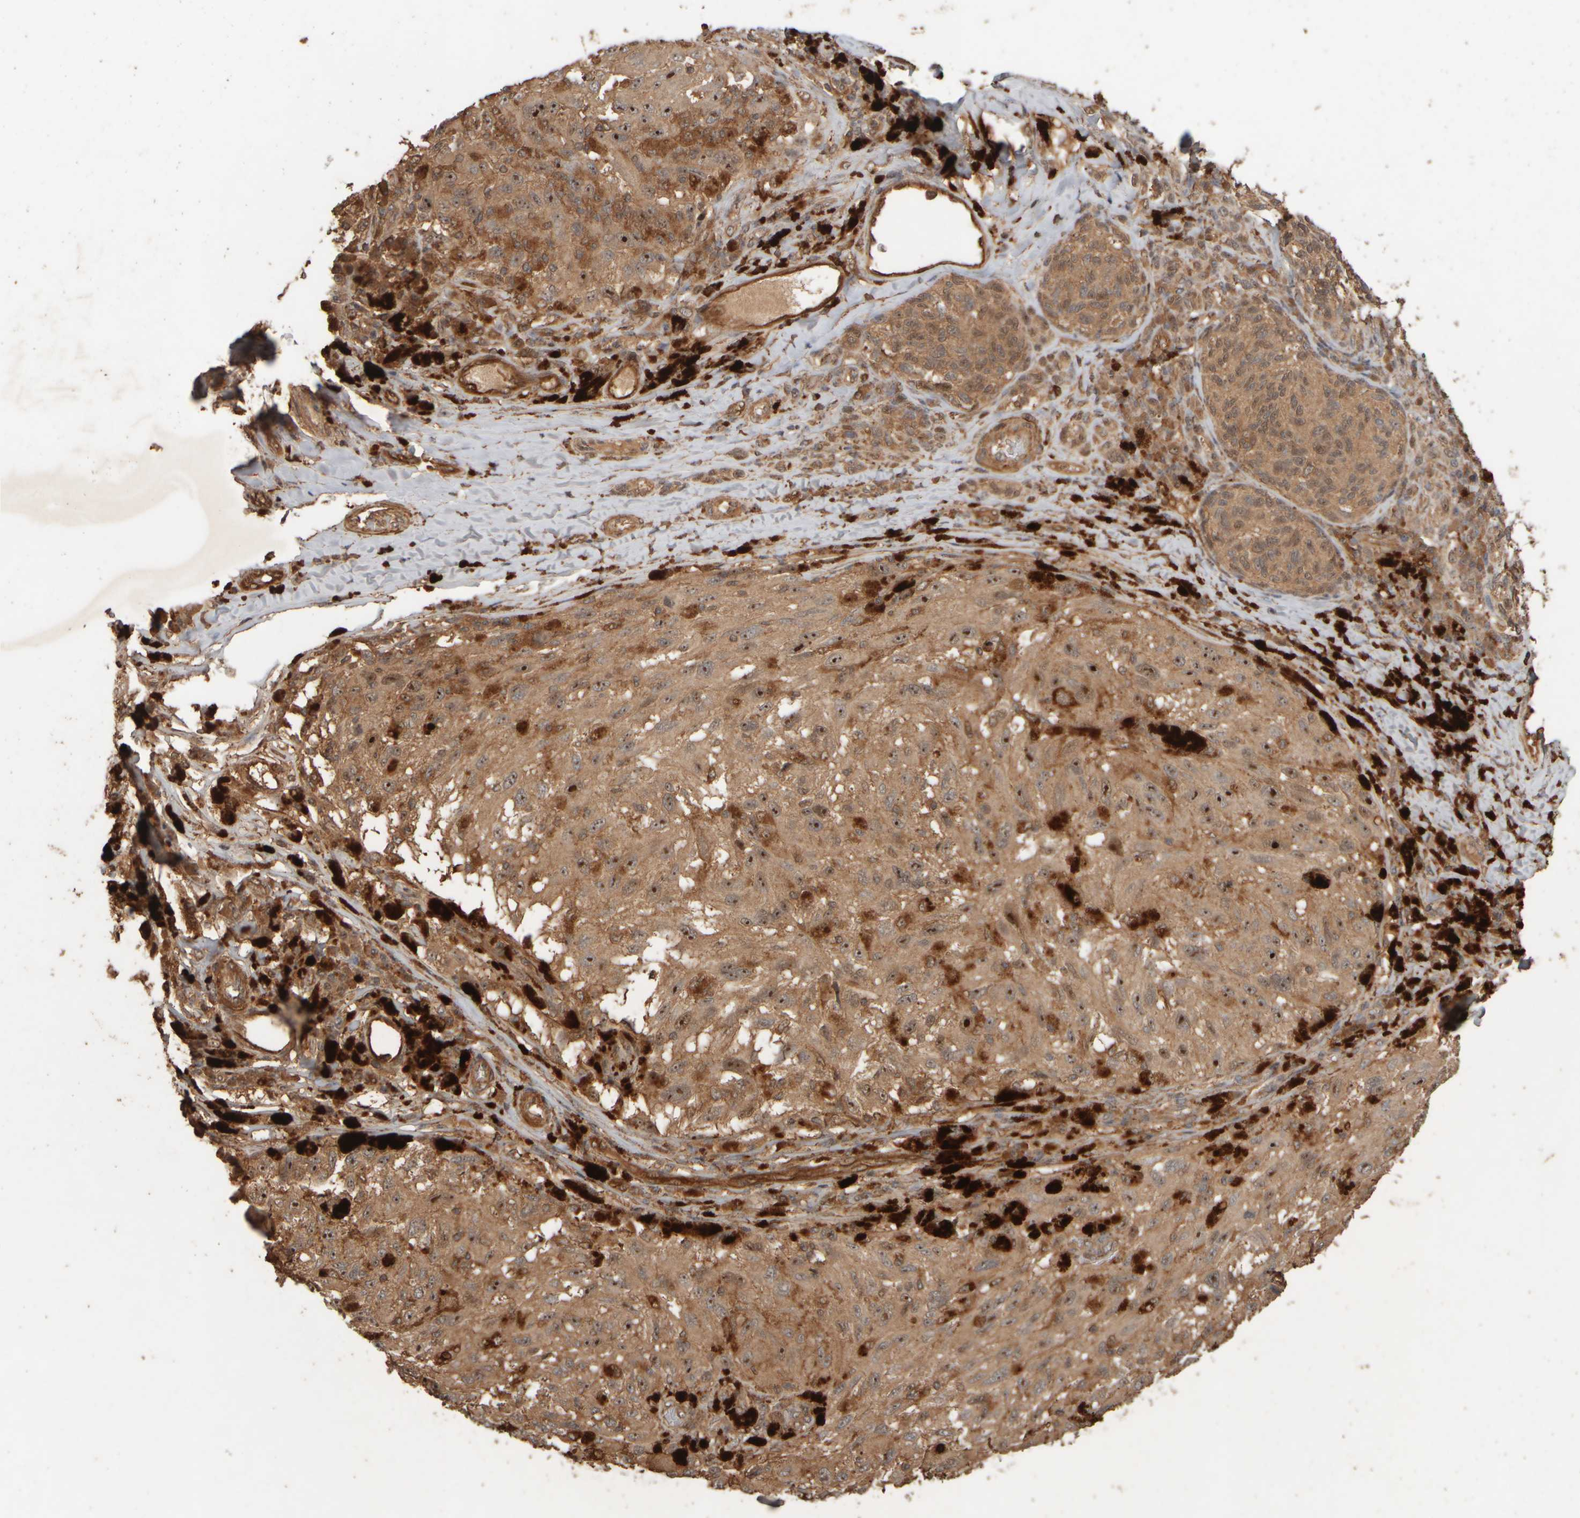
{"staining": {"intensity": "moderate", "quantity": ">75%", "location": "cytoplasmic/membranous,nuclear"}, "tissue": "melanoma", "cell_type": "Tumor cells", "image_type": "cancer", "snomed": [{"axis": "morphology", "description": "Malignant melanoma, NOS"}, {"axis": "topography", "description": "Skin"}], "caption": "Human melanoma stained with a brown dye demonstrates moderate cytoplasmic/membranous and nuclear positive staining in about >75% of tumor cells.", "gene": "SPHK1", "patient": {"sex": "female", "age": 73}}